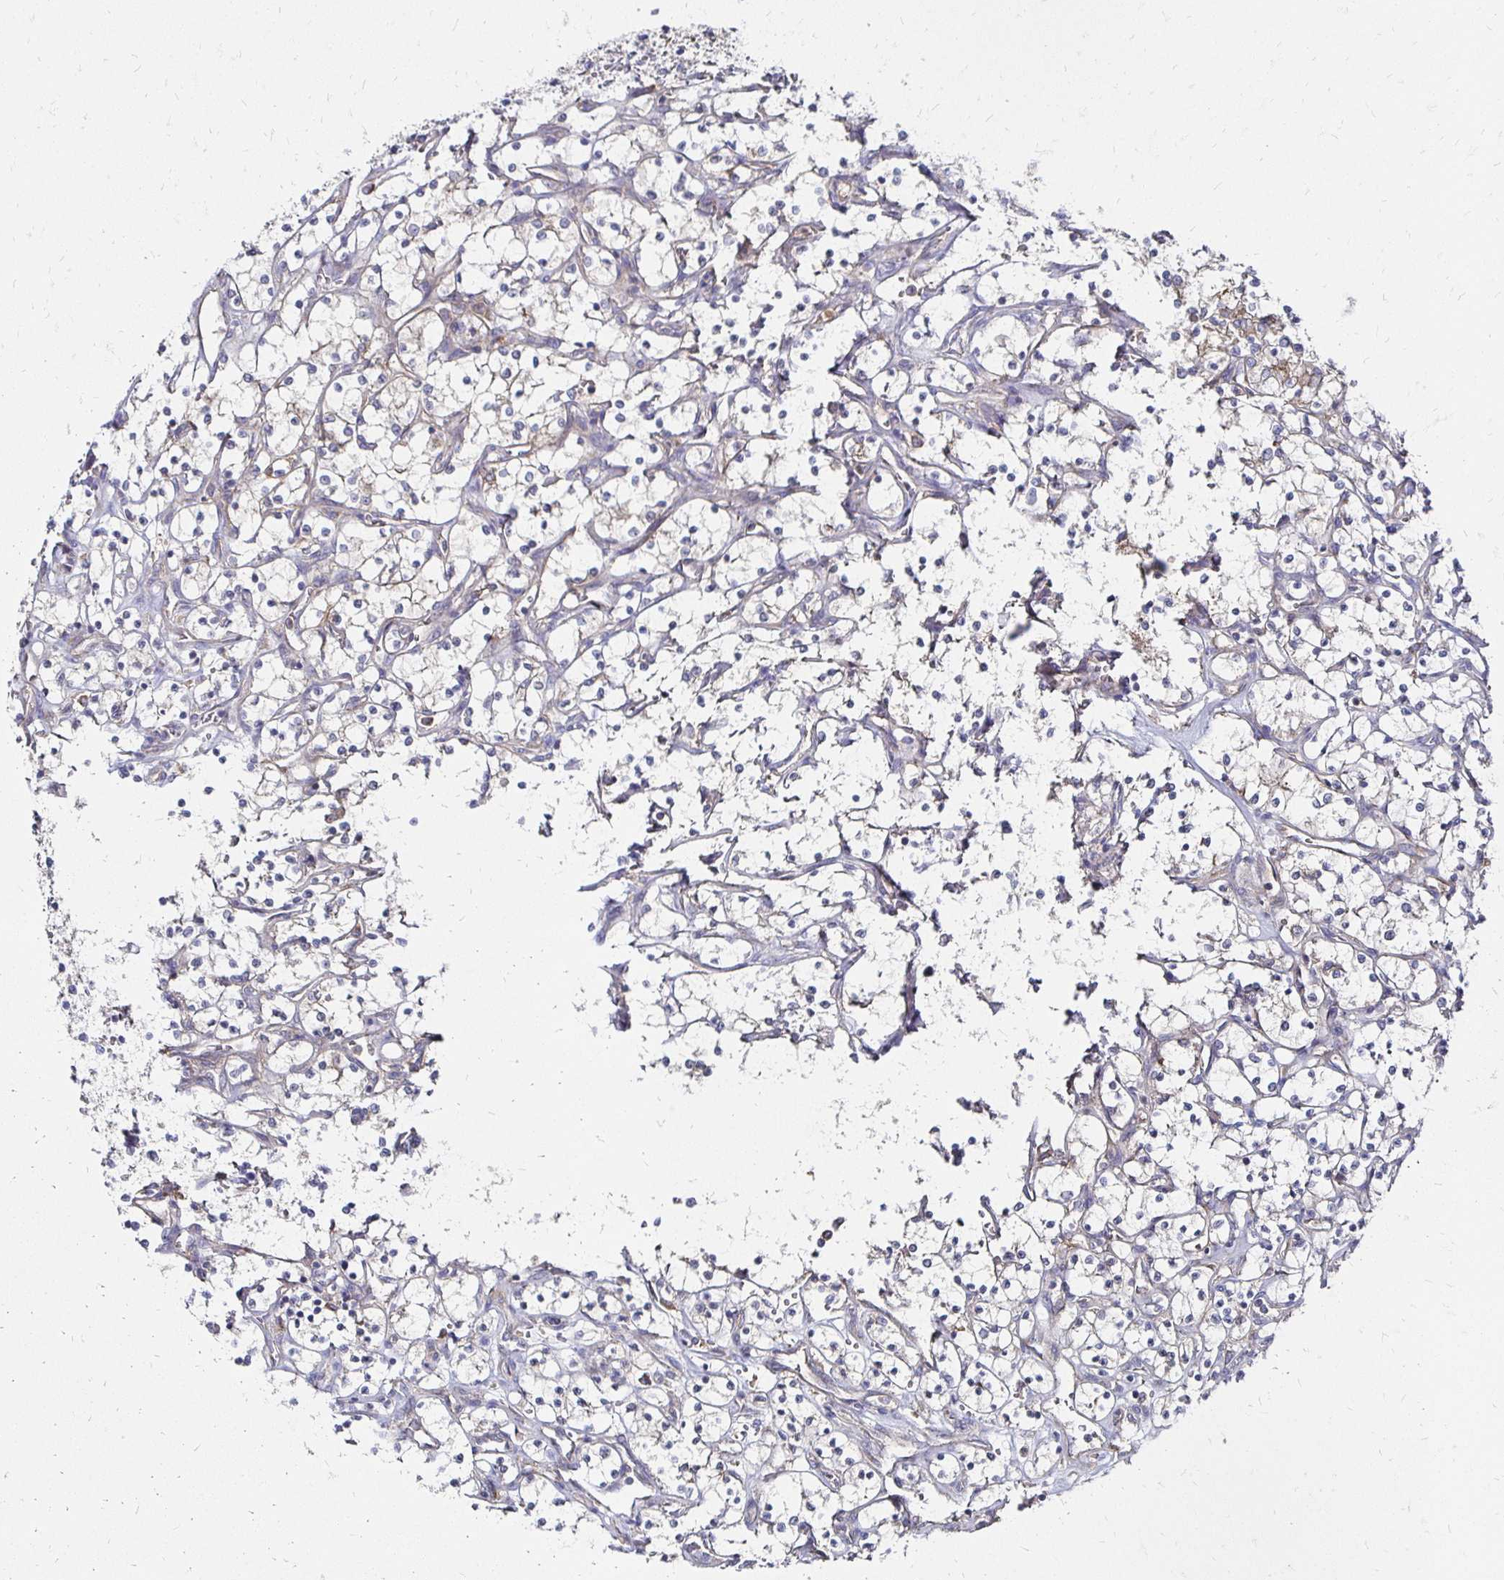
{"staining": {"intensity": "negative", "quantity": "none", "location": "none"}, "tissue": "renal cancer", "cell_type": "Tumor cells", "image_type": "cancer", "snomed": [{"axis": "morphology", "description": "Adenocarcinoma, NOS"}, {"axis": "topography", "description": "Kidney"}], "caption": "IHC histopathology image of neoplastic tissue: renal adenocarcinoma stained with DAB shows no significant protein positivity in tumor cells.", "gene": "NCSTN", "patient": {"sex": "female", "age": 69}}